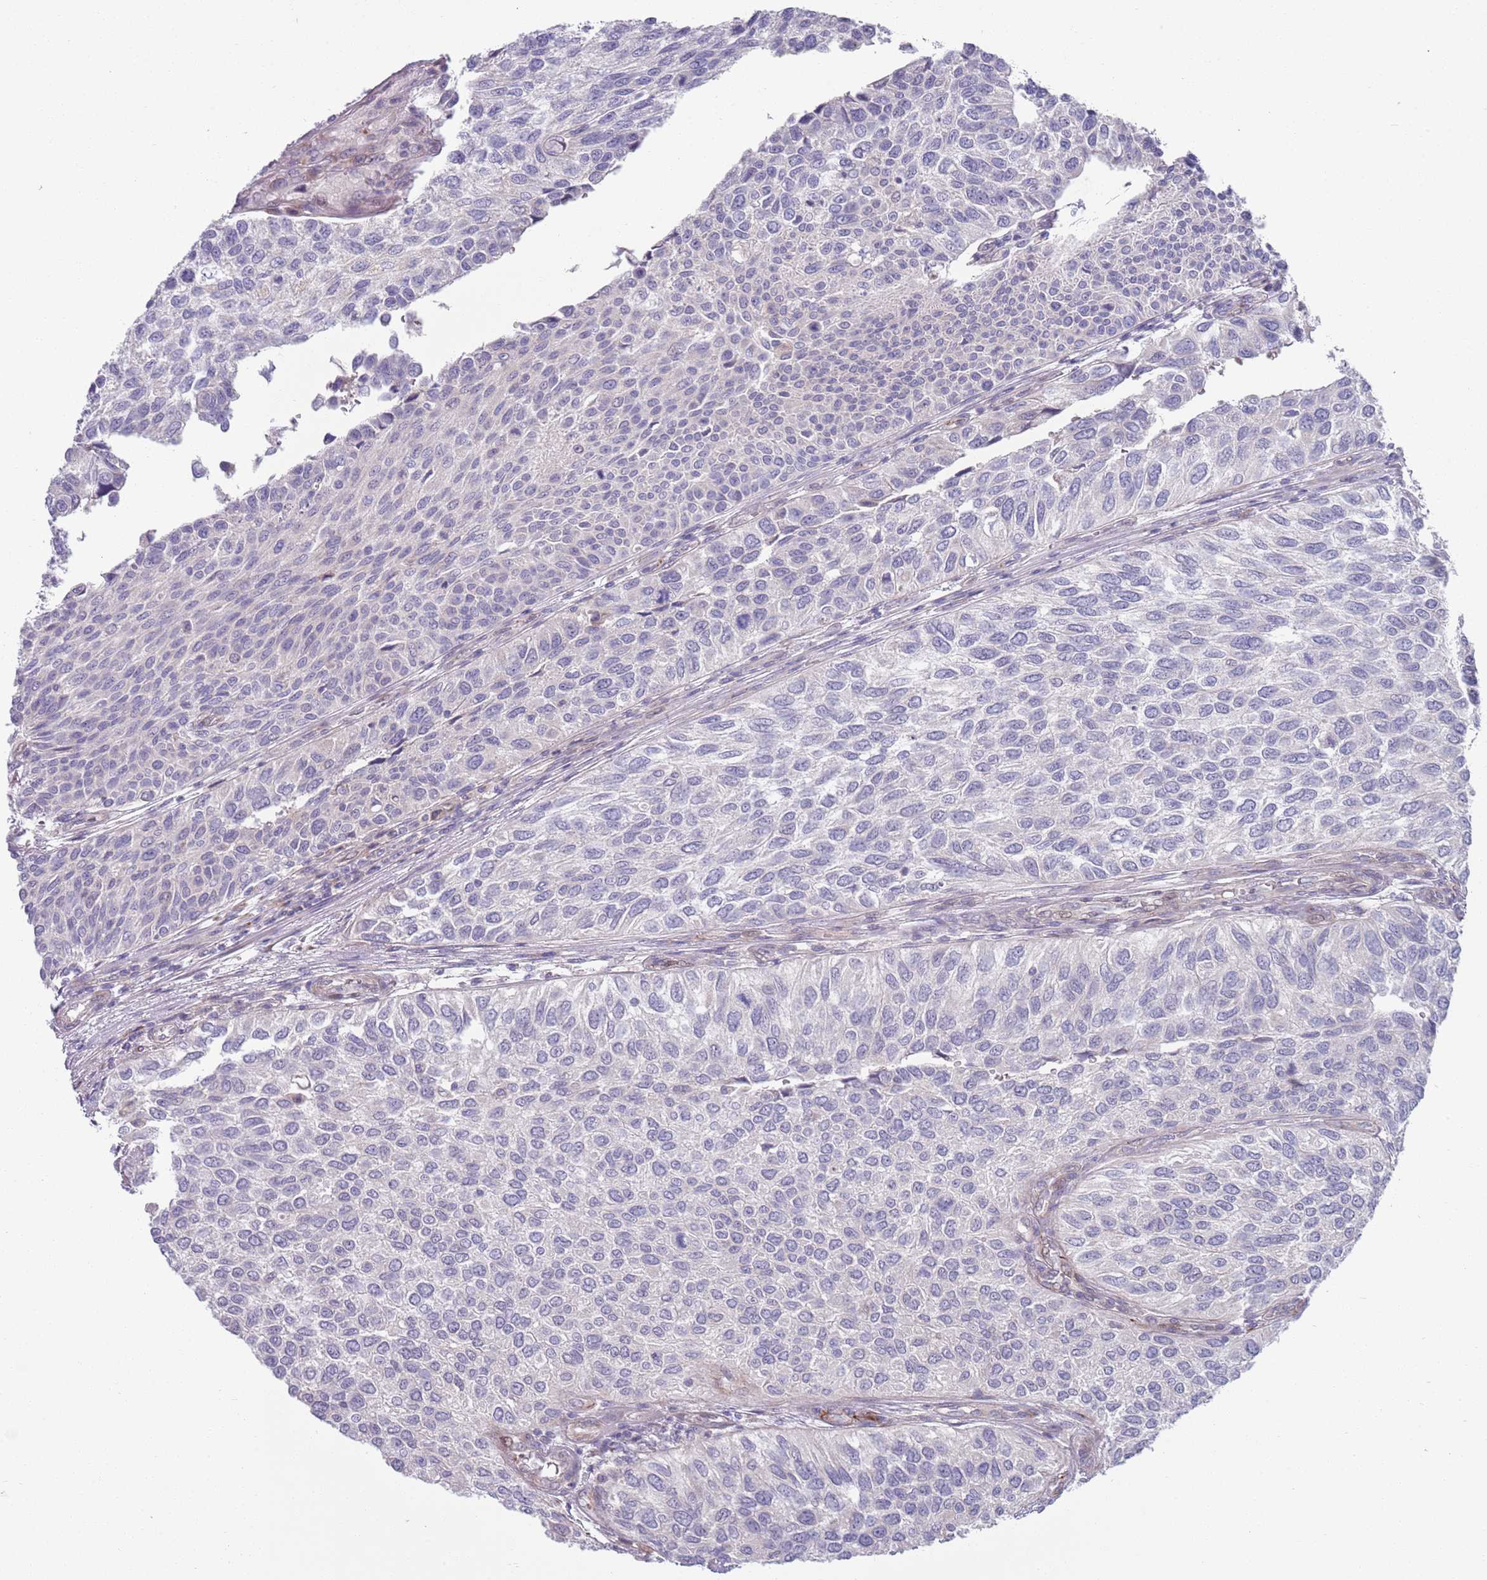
{"staining": {"intensity": "negative", "quantity": "none", "location": "none"}, "tissue": "urothelial cancer", "cell_type": "Tumor cells", "image_type": "cancer", "snomed": [{"axis": "morphology", "description": "Urothelial carcinoma, NOS"}, {"axis": "topography", "description": "Urinary bladder"}], "caption": "High power microscopy histopathology image of an immunohistochemistry image of urothelial cancer, revealing no significant positivity in tumor cells.", "gene": "TYW1", "patient": {"sex": "male", "age": 55}}